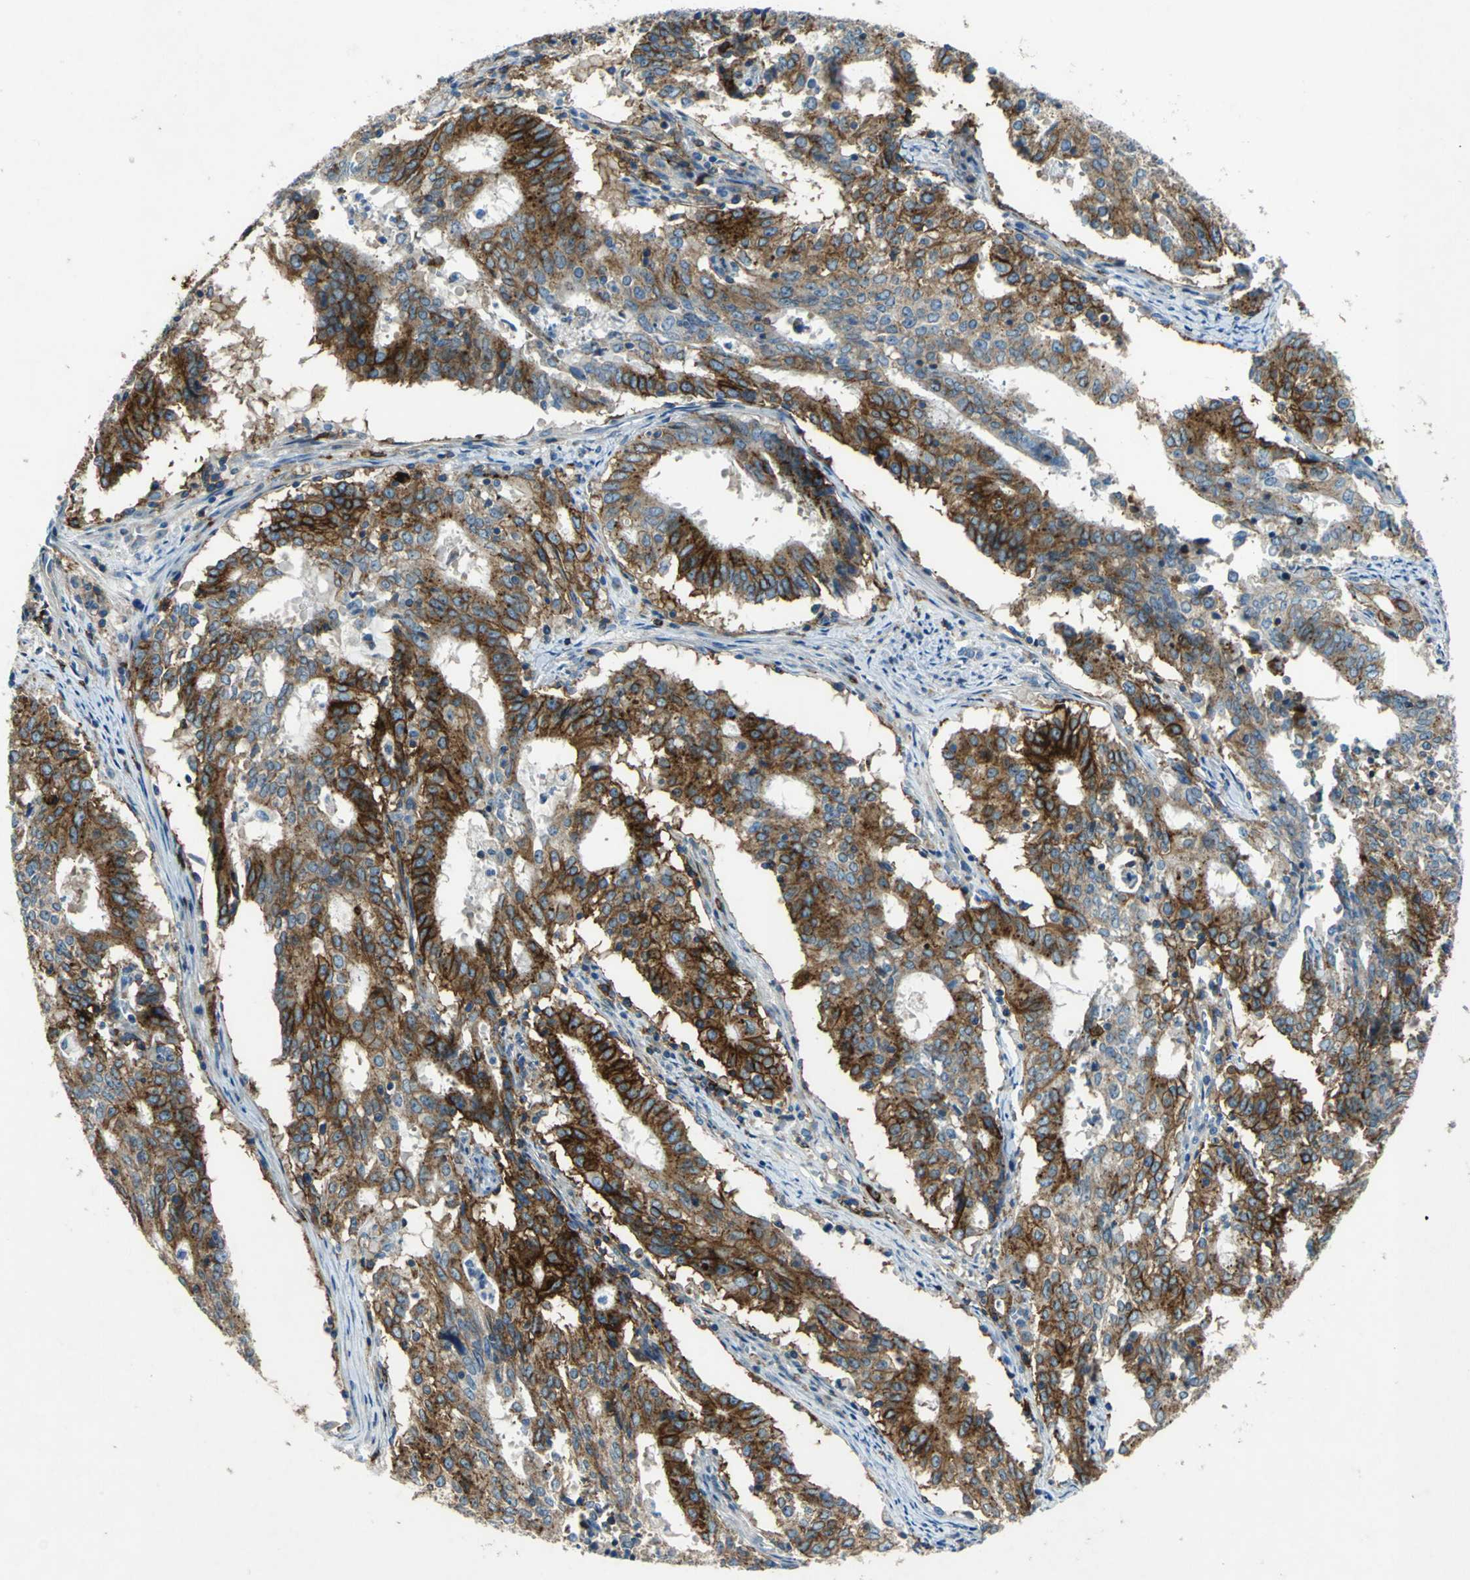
{"staining": {"intensity": "strong", "quantity": ">75%", "location": "cytoplasmic/membranous"}, "tissue": "cervical cancer", "cell_type": "Tumor cells", "image_type": "cancer", "snomed": [{"axis": "morphology", "description": "Adenocarcinoma, NOS"}, {"axis": "topography", "description": "Cervix"}], "caption": "Protein staining of cervical cancer tissue reveals strong cytoplasmic/membranous staining in approximately >75% of tumor cells.", "gene": "RPS13", "patient": {"sex": "female", "age": 44}}